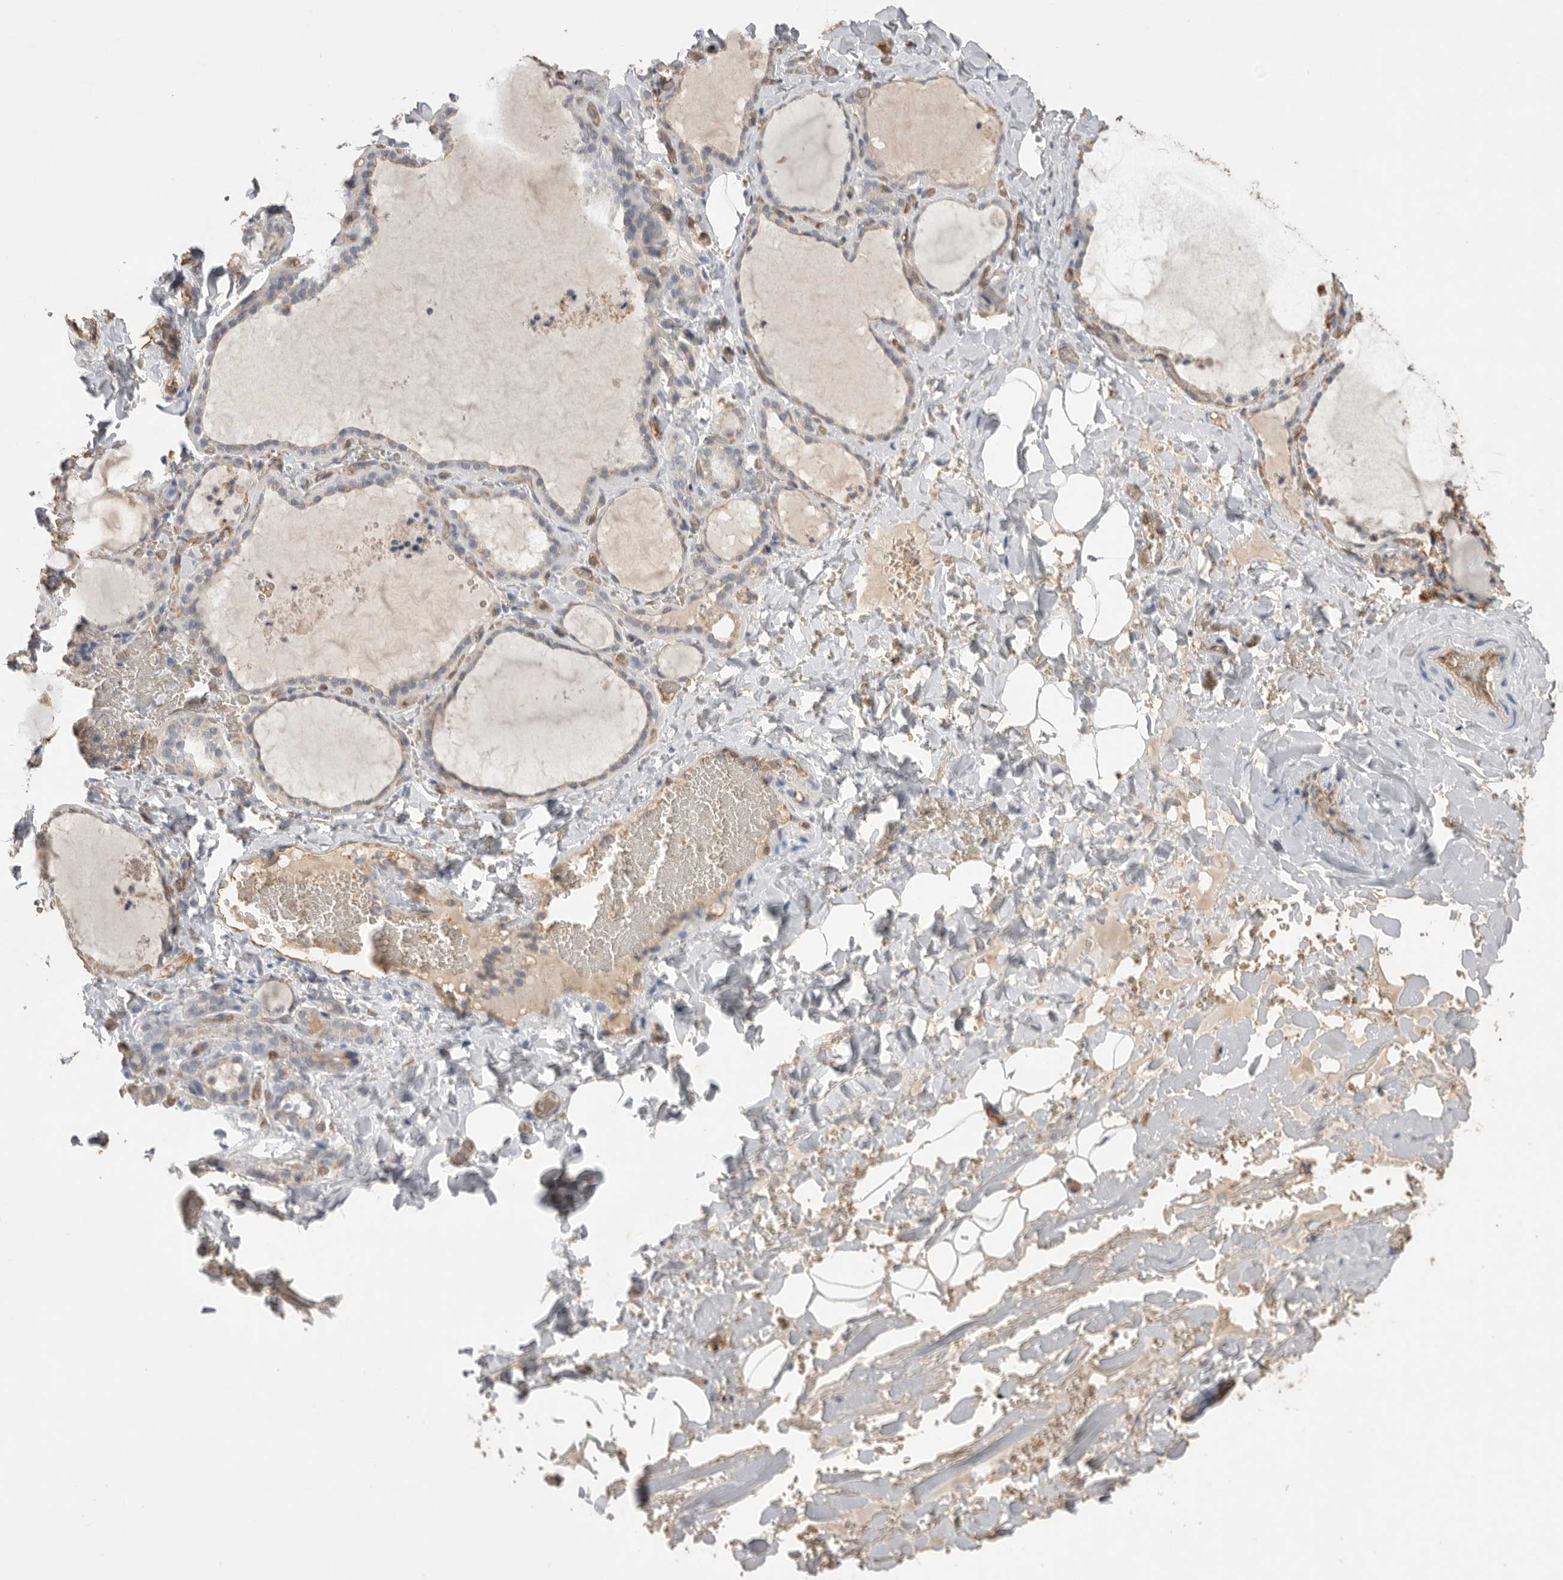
{"staining": {"intensity": "negative", "quantity": "none", "location": "none"}, "tissue": "thyroid gland", "cell_type": "Glandular cells", "image_type": "normal", "snomed": [{"axis": "morphology", "description": "Normal tissue, NOS"}, {"axis": "topography", "description": "Thyroid gland"}], "caption": "This is an immunohistochemistry photomicrograph of benign human thyroid gland. There is no positivity in glandular cells.", "gene": "IL27", "patient": {"sex": "female", "age": 22}}